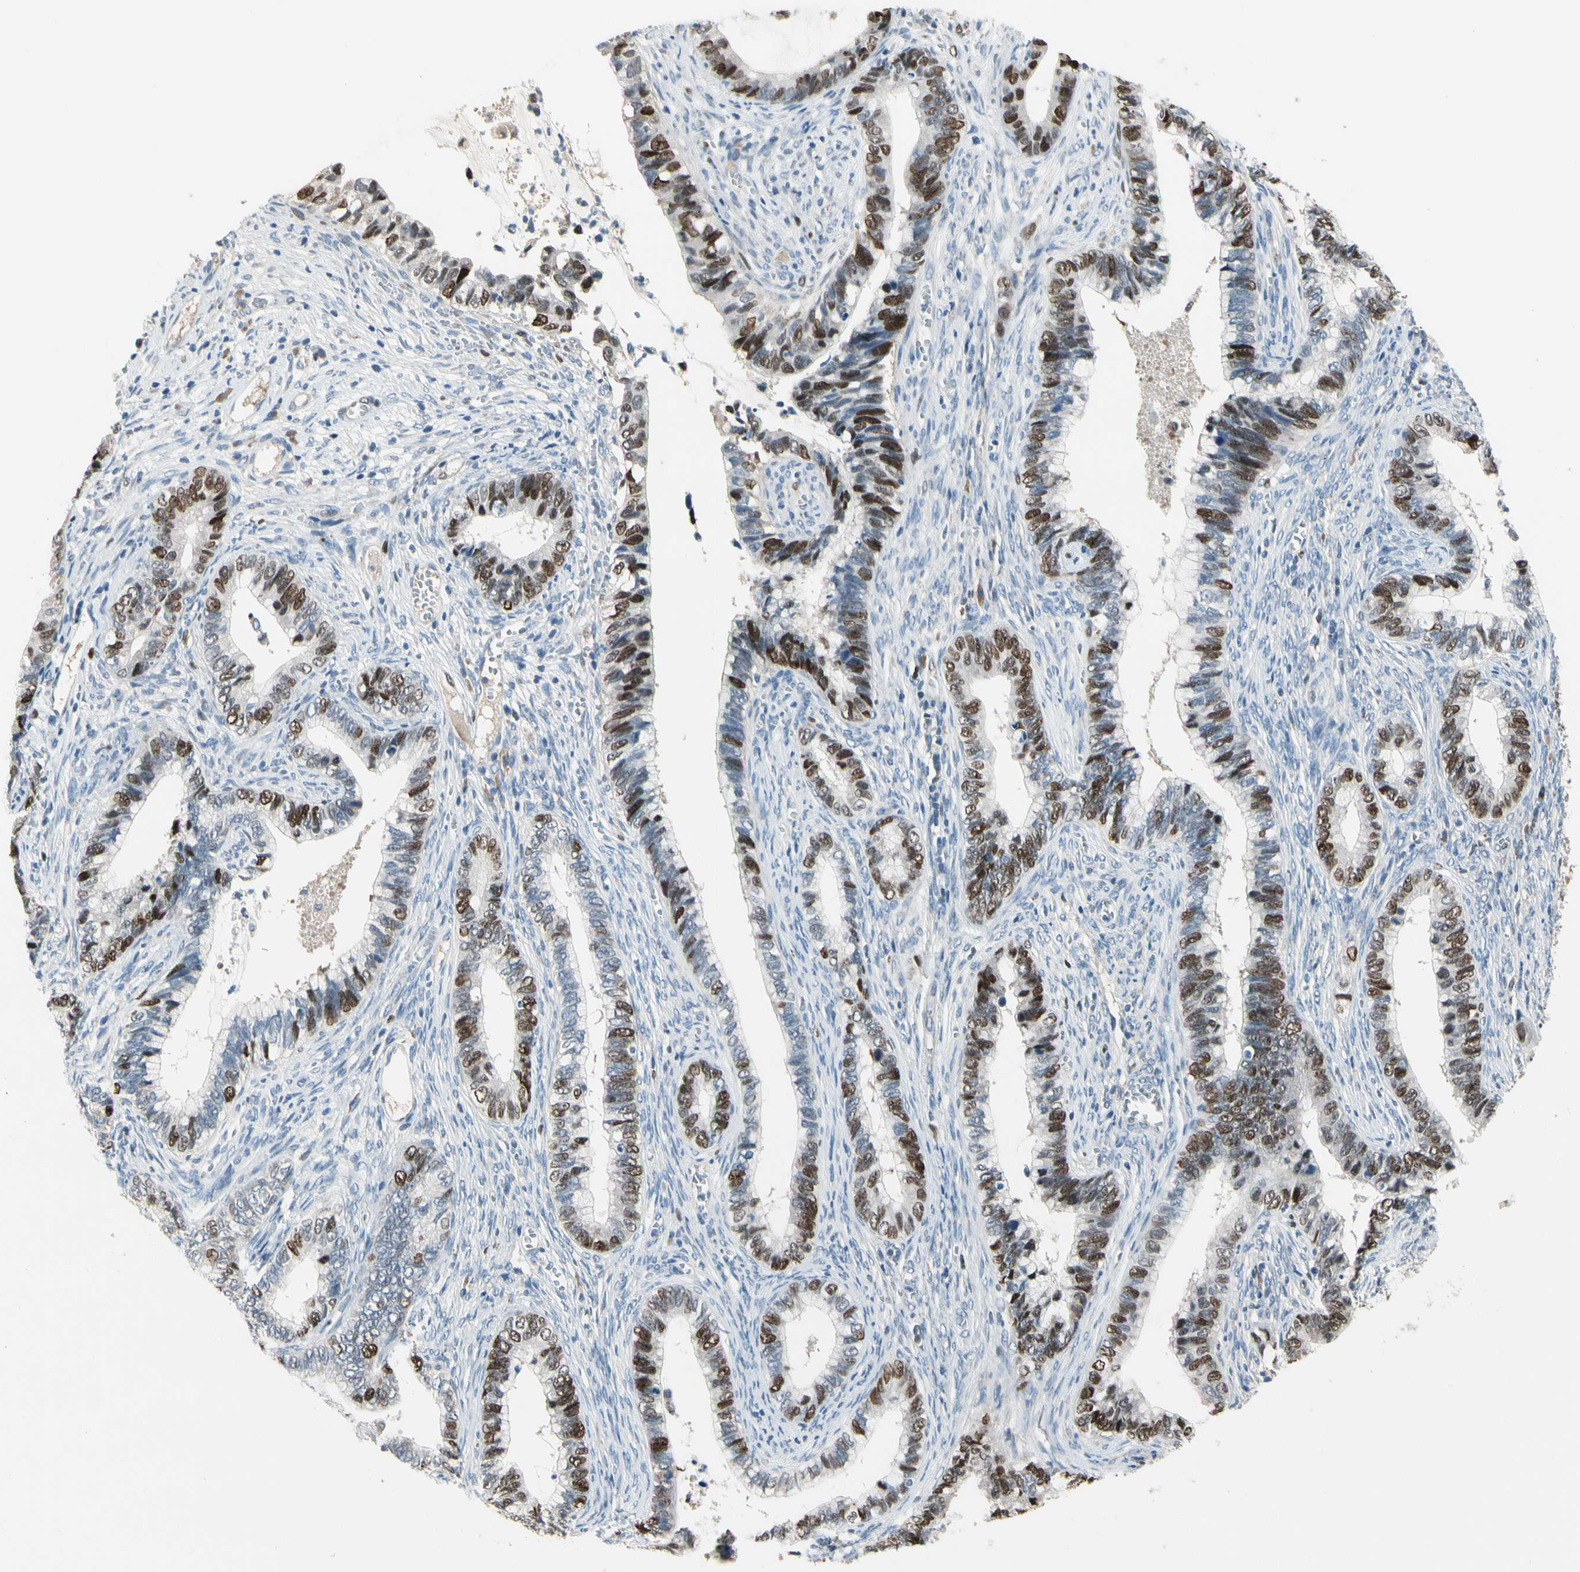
{"staining": {"intensity": "strong", "quantity": "25%-75%", "location": "nuclear"}, "tissue": "cervical cancer", "cell_type": "Tumor cells", "image_type": "cancer", "snomed": [{"axis": "morphology", "description": "Adenocarcinoma, NOS"}, {"axis": "topography", "description": "Cervix"}], "caption": "Human cervical adenocarcinoma stained with a protein marker shows strong staining in tumor cells.", "gene": "ZKSCAN4", "patient": {"sex": "female", "age": 44}}